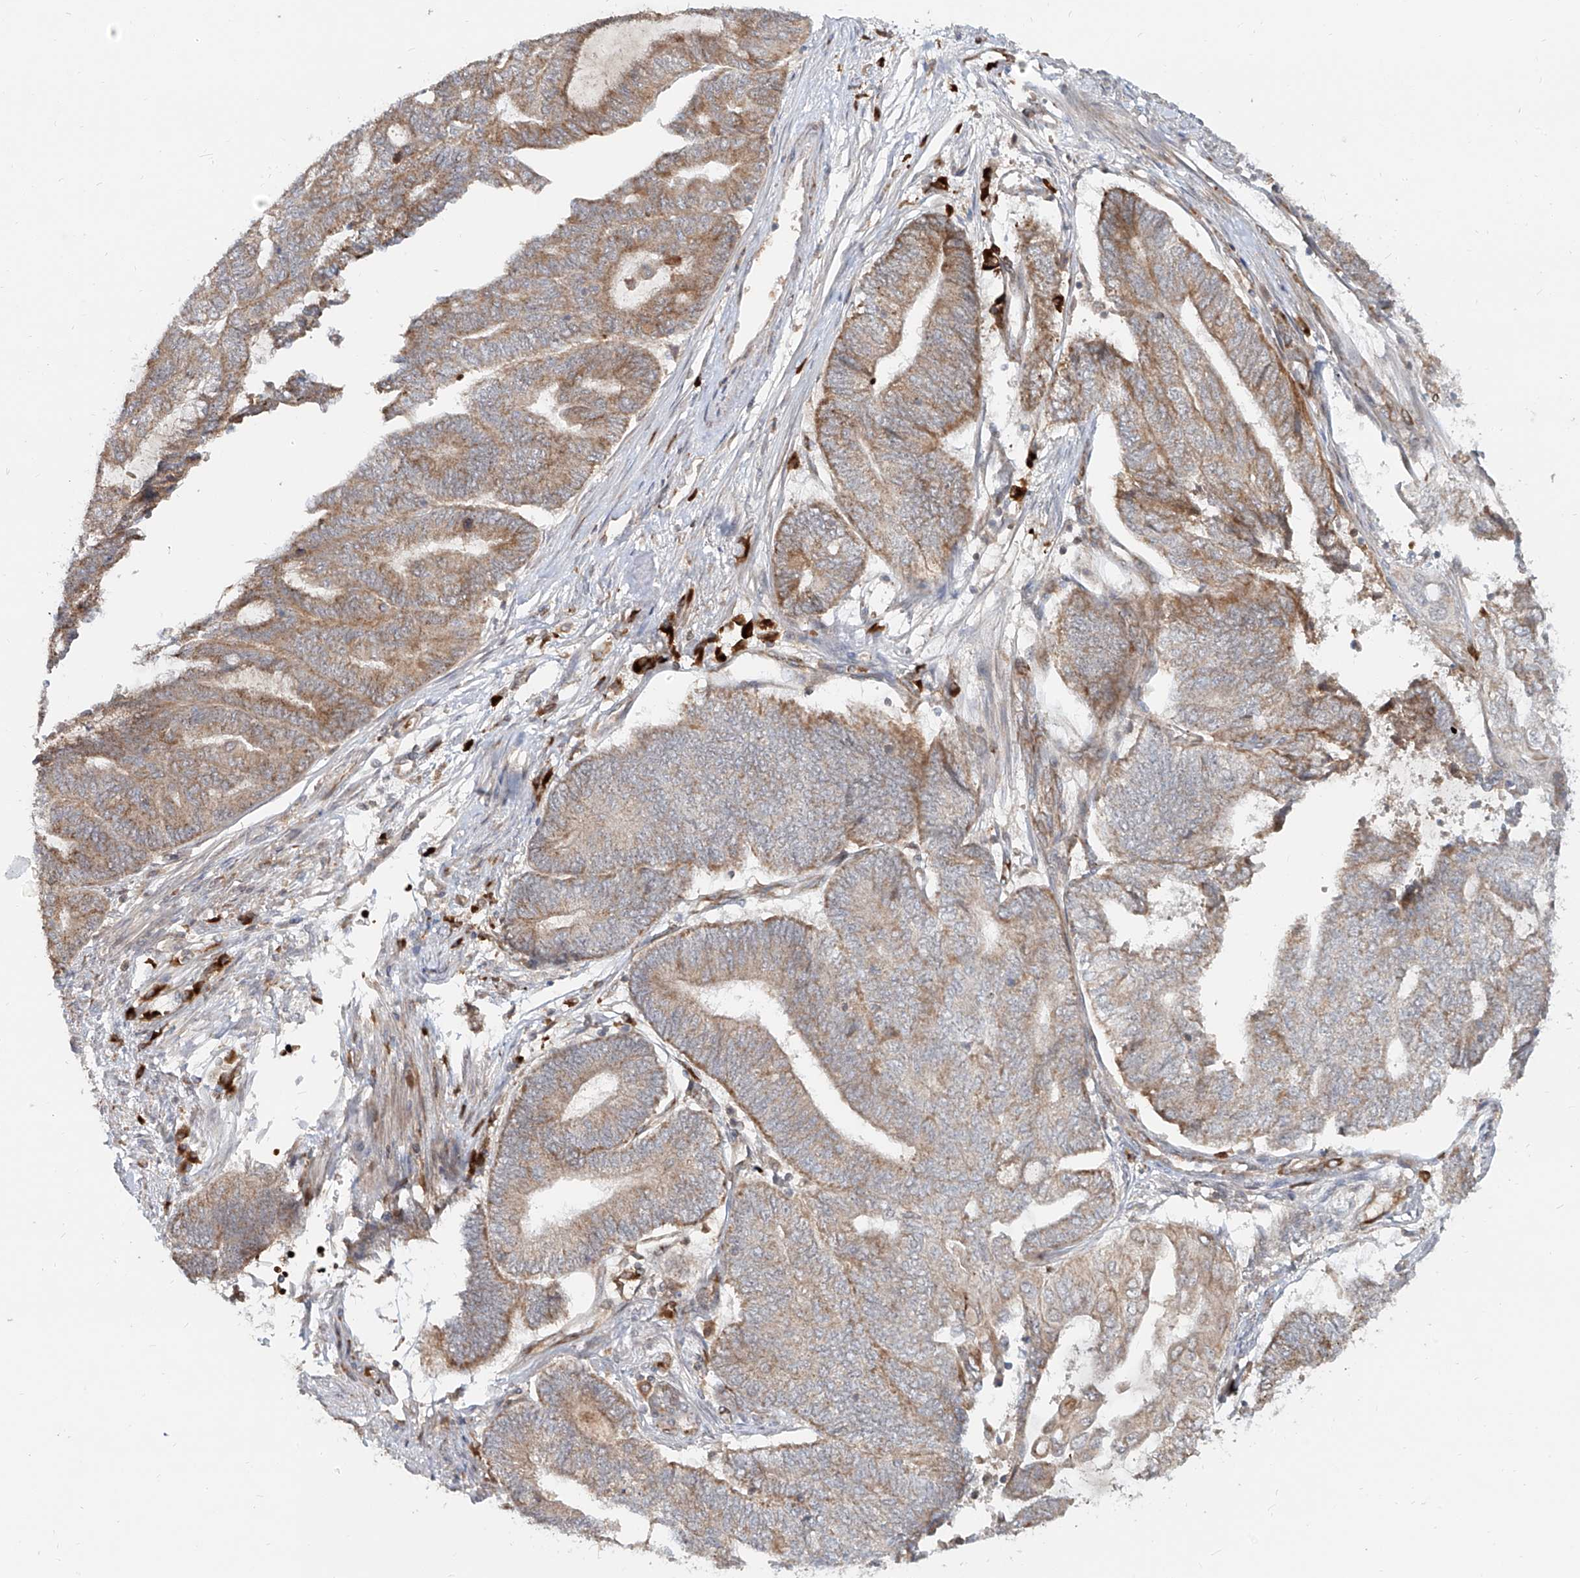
{"staining": {"intensity": "weak", "quantity": "25%-75%", "location": "cytoplasmic/membranous"}, "tissue": "endometrial cancer", "cell_type": "Tumor cells", "image_type": "cancer", "snomed": [{"axis": "morphology", "description": "Adenocarcinoma, NOS"}, {"axis": "topography", "description": "Uterus"}, {"axis": "topography", "description": "Endometrium"}], "caption": "A brown stain labels weak cytoplasmic/membranous expression of a protein in human adenocarcinoma (endometrial) tumor cells. Nuclei are stained in blue.", "gene": "FGD2", "patient": {"sex": "female", "age": 70}}